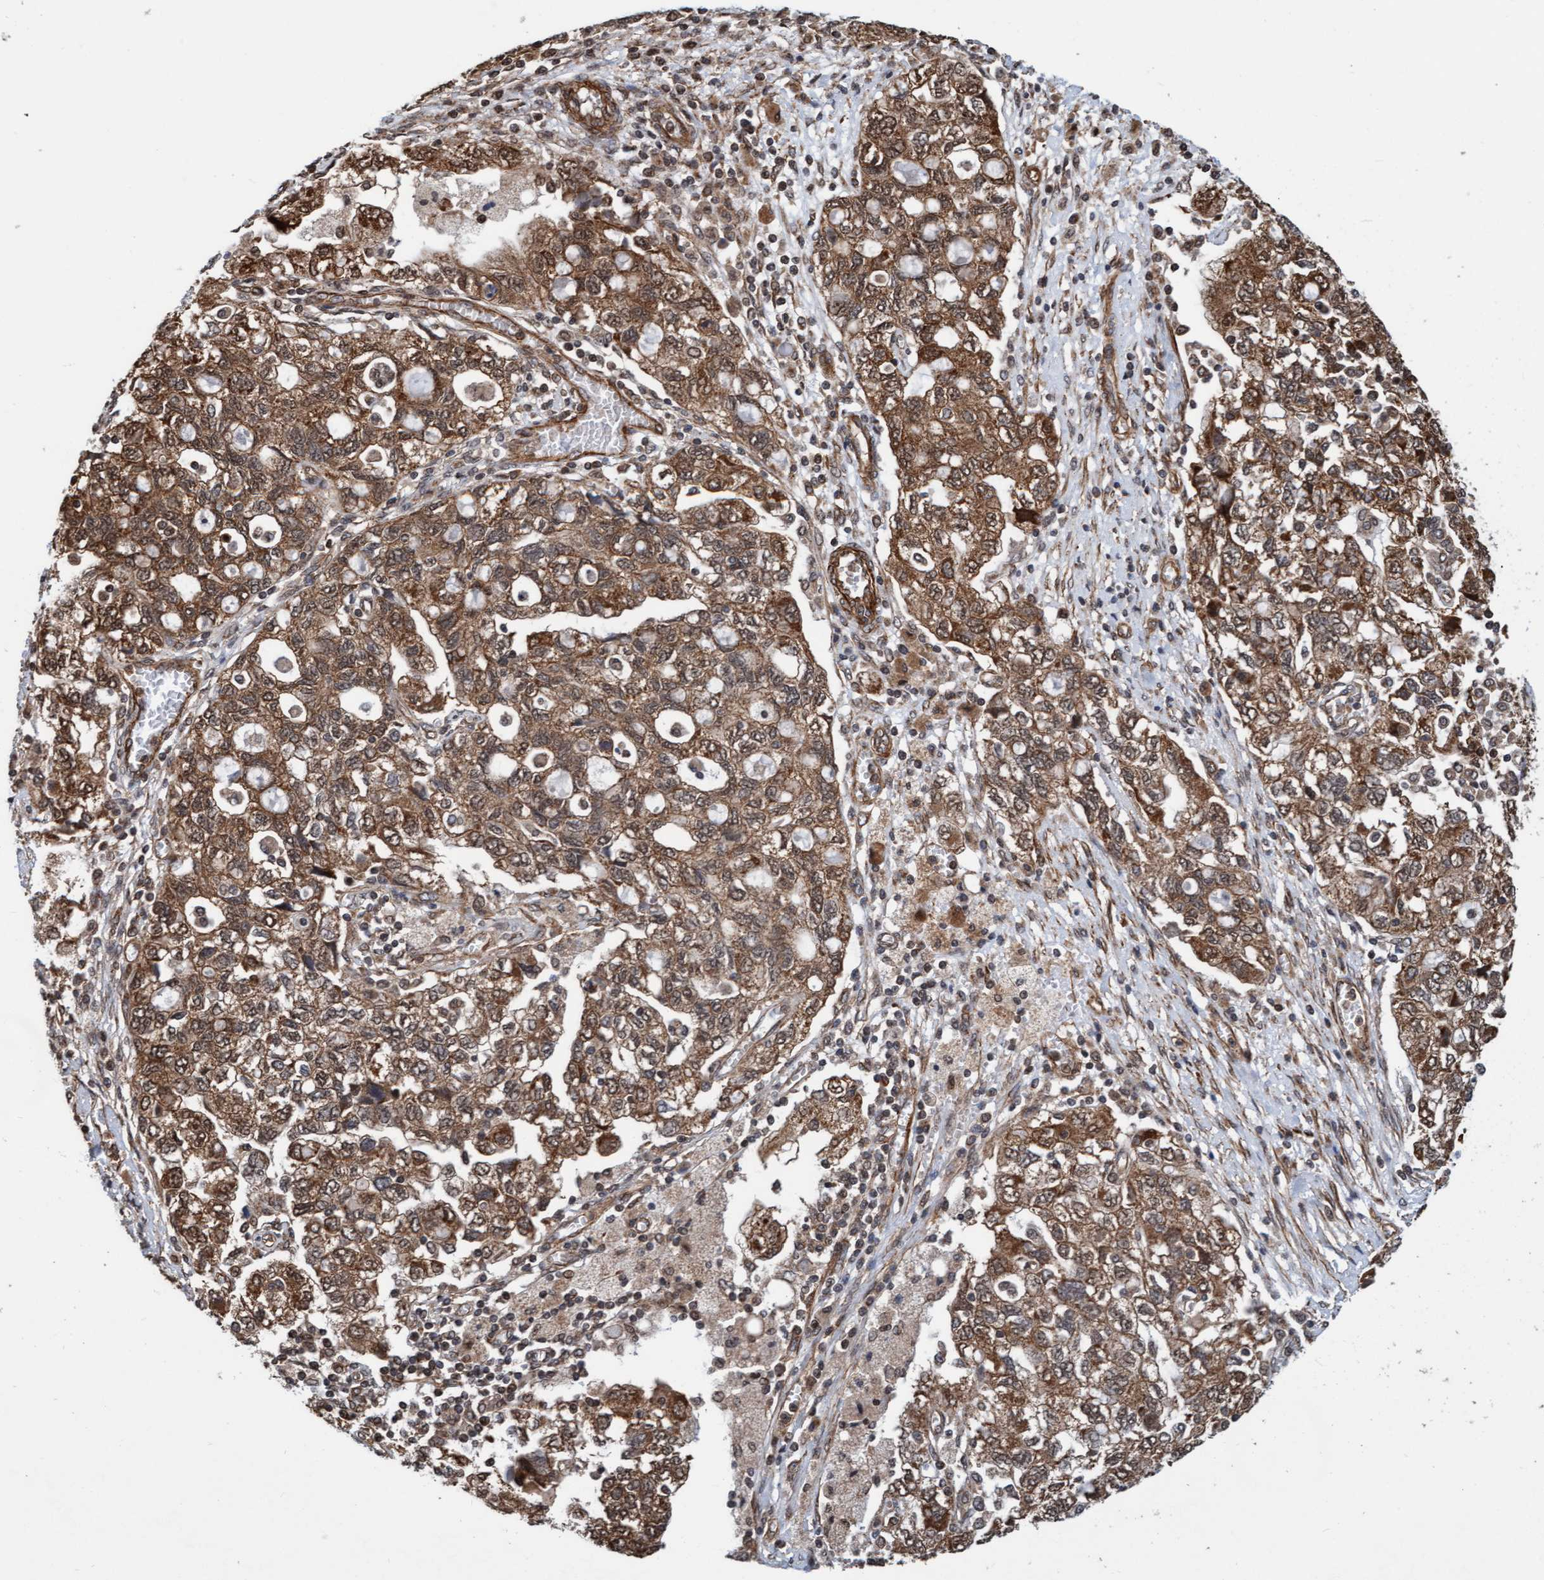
{"staining": {"intensity": "moderate", "quantity": ">75%", "location": "cytoplasmic/membranous,nuclear"}, "tissue": "ovarian cancer", "cell_type": "Tumor cells", "image_type": "cancer", "snomed": [{"axis": "morphology", "description": "Carcinoma, NOS"}, {"axis": "morphology", "description": "Cystadenocarcinoma, serous, NOS"}, {"axis": "topography", "description": "Ovary"}], "caption": "Protein staining reveals moderate cytoplasmic/membranous and nuclear positivity in about >75% of tumor cells in serous cystadenocarcinoma (ovarian).", "gene": "STXBP4", "patient": {"sex": "female", "age": 69}}